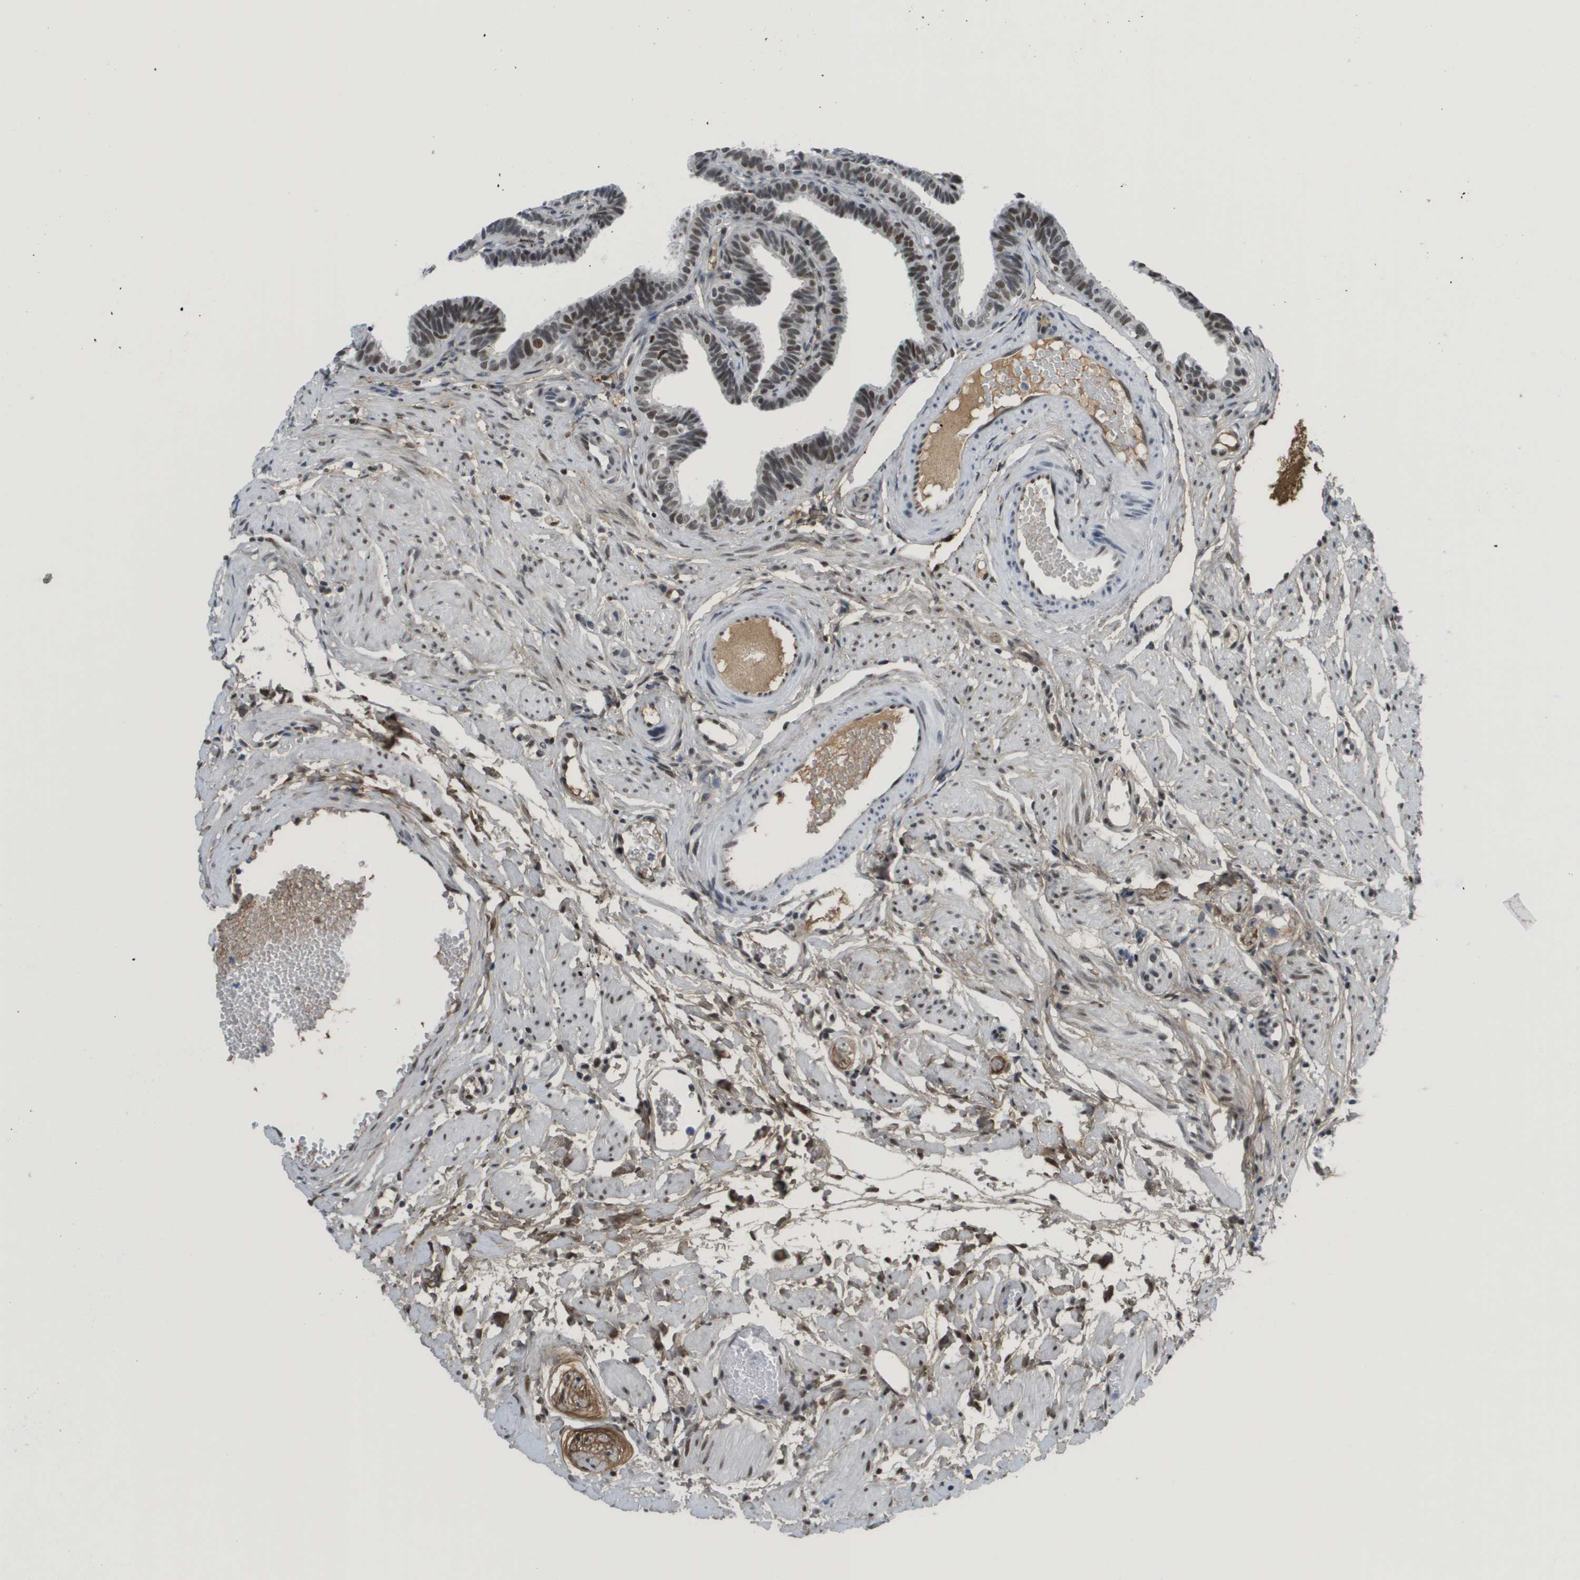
{"staining": {"intensity": "strong", "quantity": ">75%", "location": "nuclear"}, "tissue": "fallopian tube", "cell_type": "Glandular cells", "image_type": "normal", "snomed": [{"axis": "morphology", "description": "Normal tissue, NOS"}, {"axis": "topography", "description": "Fallopian tube"}, {"axis": "topography", "description": "Ovary"}], "caption": "Fallopian tube stained for a protein displays strong nuclear positivity in glandular cells.", "gene": "SMARCAD1", "patient": {"sex": "female", "age": 23}}